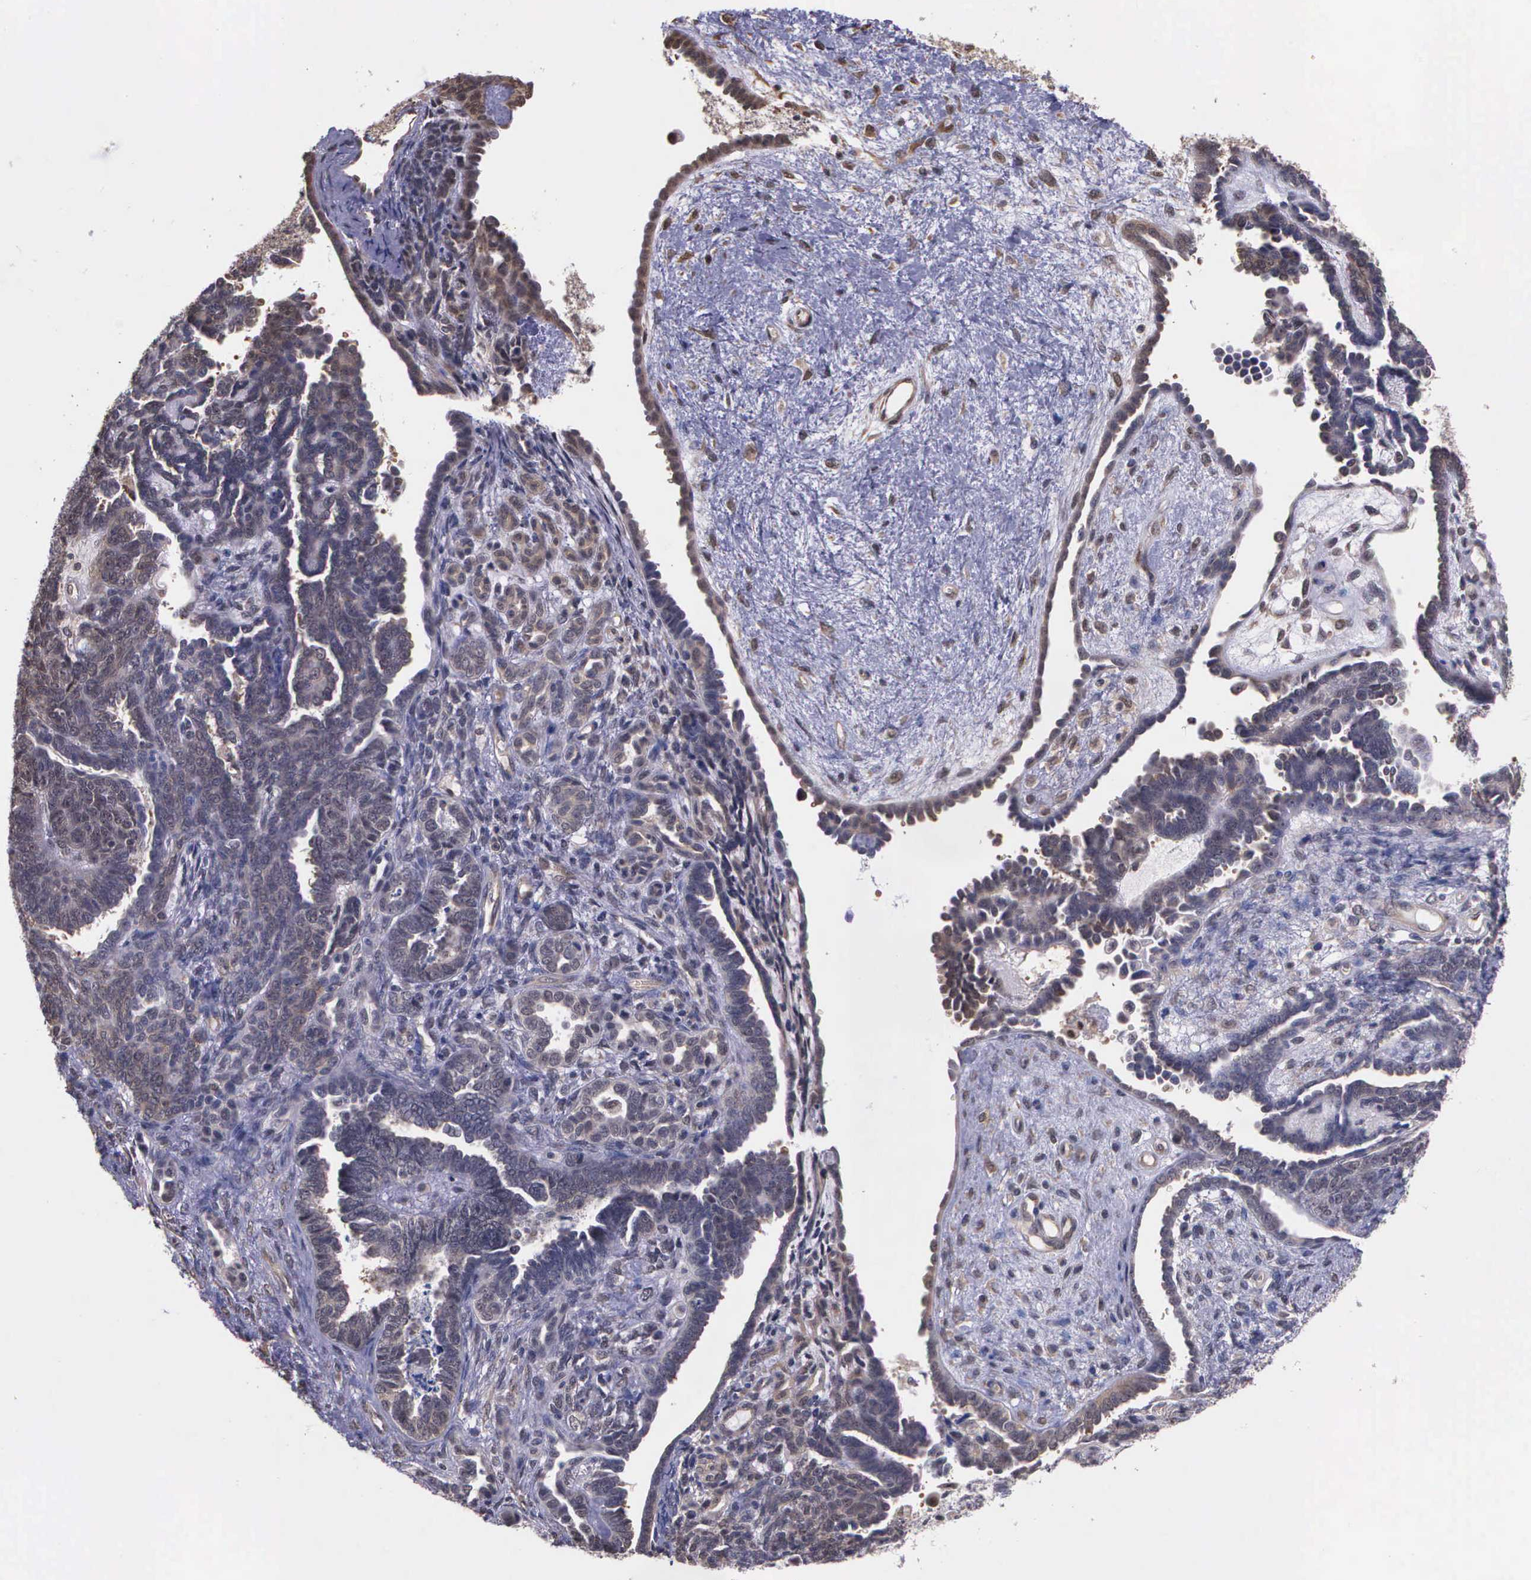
{"staining": {"intensity": "weak", "quantity": ">75%", "location": "cytoplasmic/membranous"}, "tissue": "endometrial cancer", "cell_type": "Tumor cells", "image_type": "cancer", "snomed": [{"axis": "morphology", "description": "Neoplasm, malignant, NOS"}, {"axis": "topography", "description": "Endometrium"}], "caption": "This is a histology image of immunohistochemistry staining of endometrial cancer (malignant neoplasm), which shows weak expression in the cytoplasmic/membranous of tumor cells.", "gene": "PSMC1", "patient": {"sex": "female", "age": 74}}